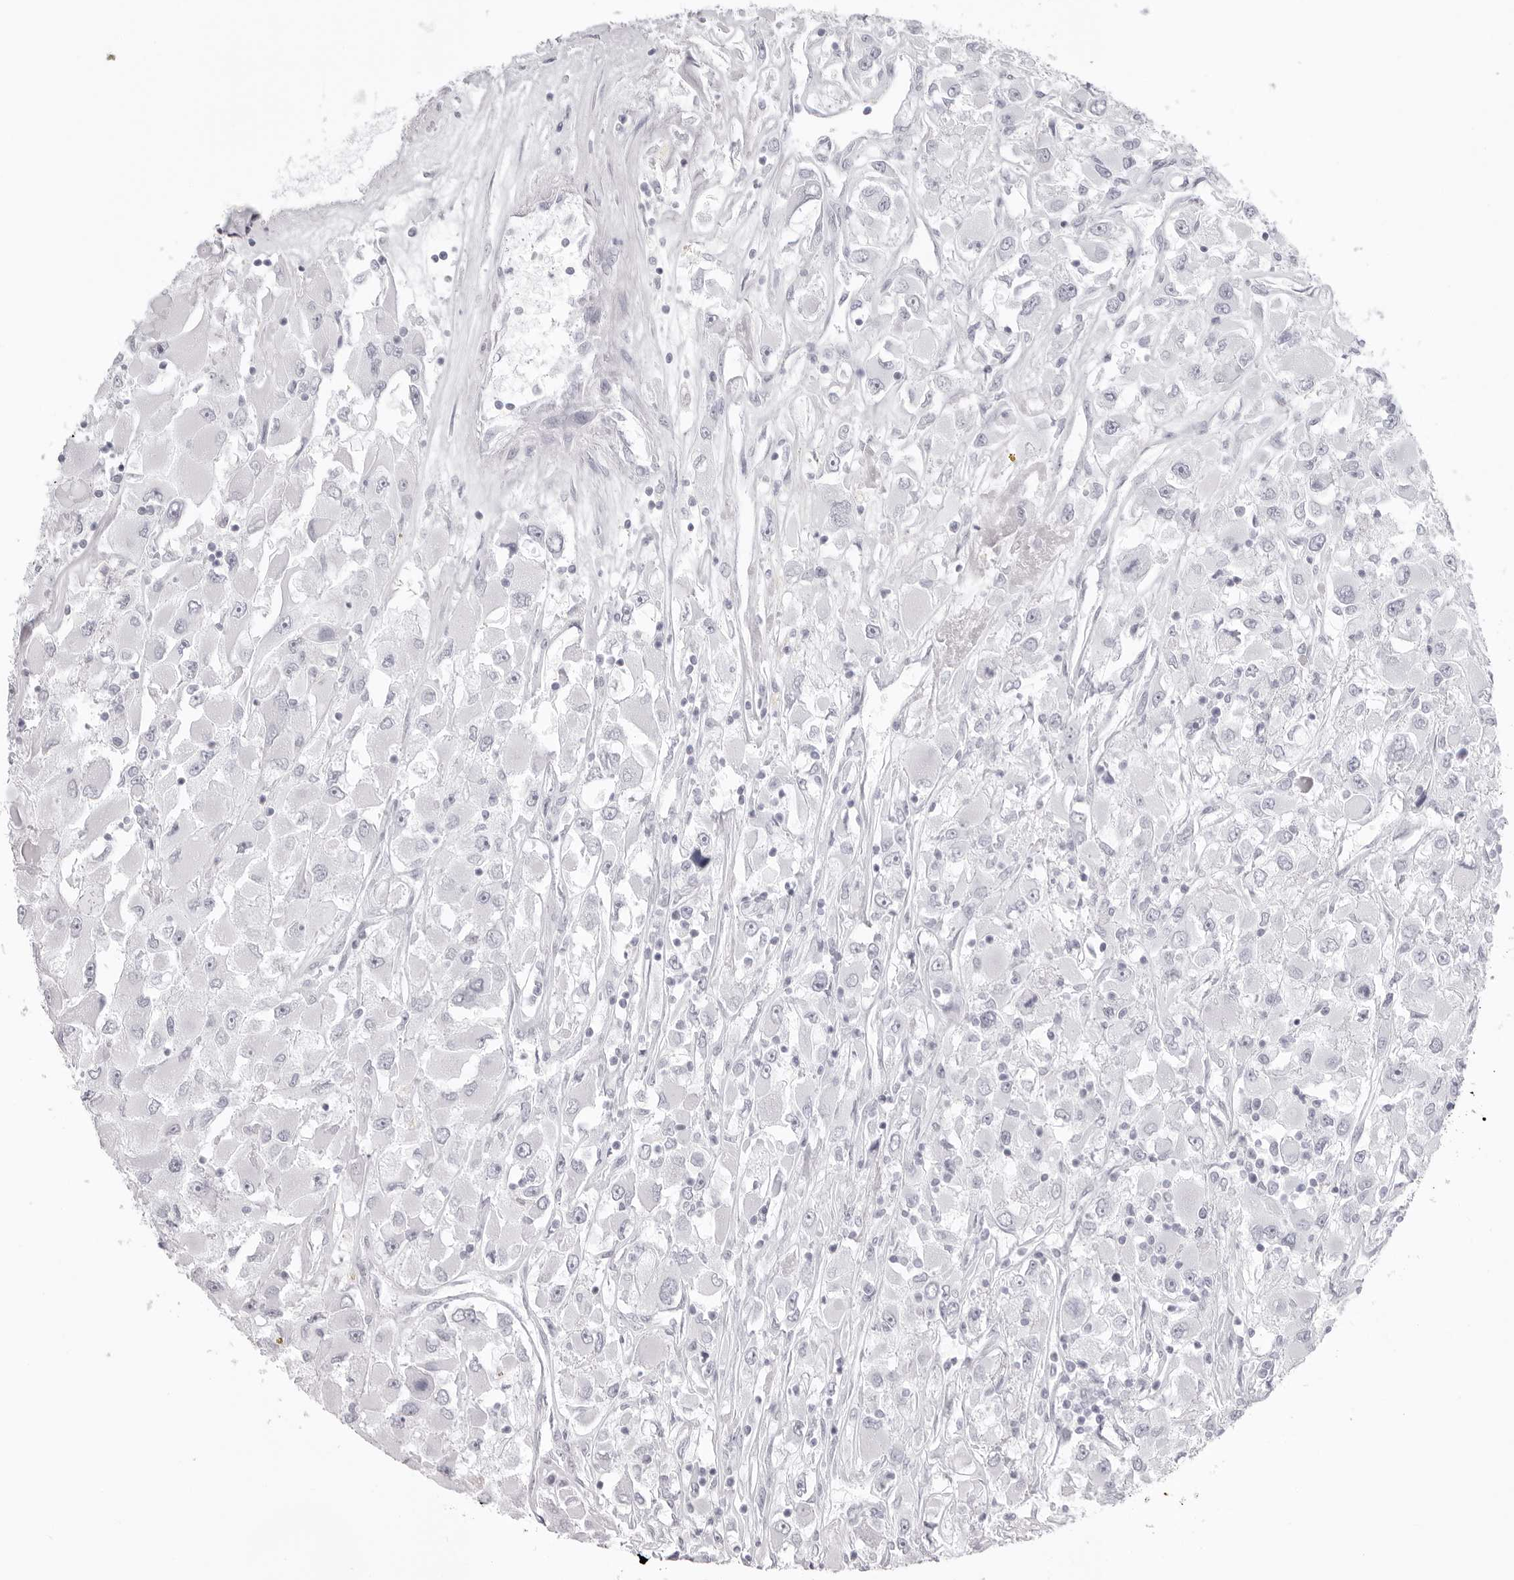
{"staining": {"intensity": "negative", "quantity": "none", "location": "none"}, "tissue": "renal cancer", "cell_type": "Tumor cells", "image_type": "cancer", "snomed": [{"axis": "morphology", "description": "Adenocarcinoma, NOS"}, {"axis": "topography", "description": "Kidney"}], "caption": "Immunohistochemistry (IHC) micrograph of neoplastic tissue: renal cancer stained with DAB displays no significant protein staining in tumor cells.", "gene": "KLK9", "patient": {"sex": "female", "age": 52}}